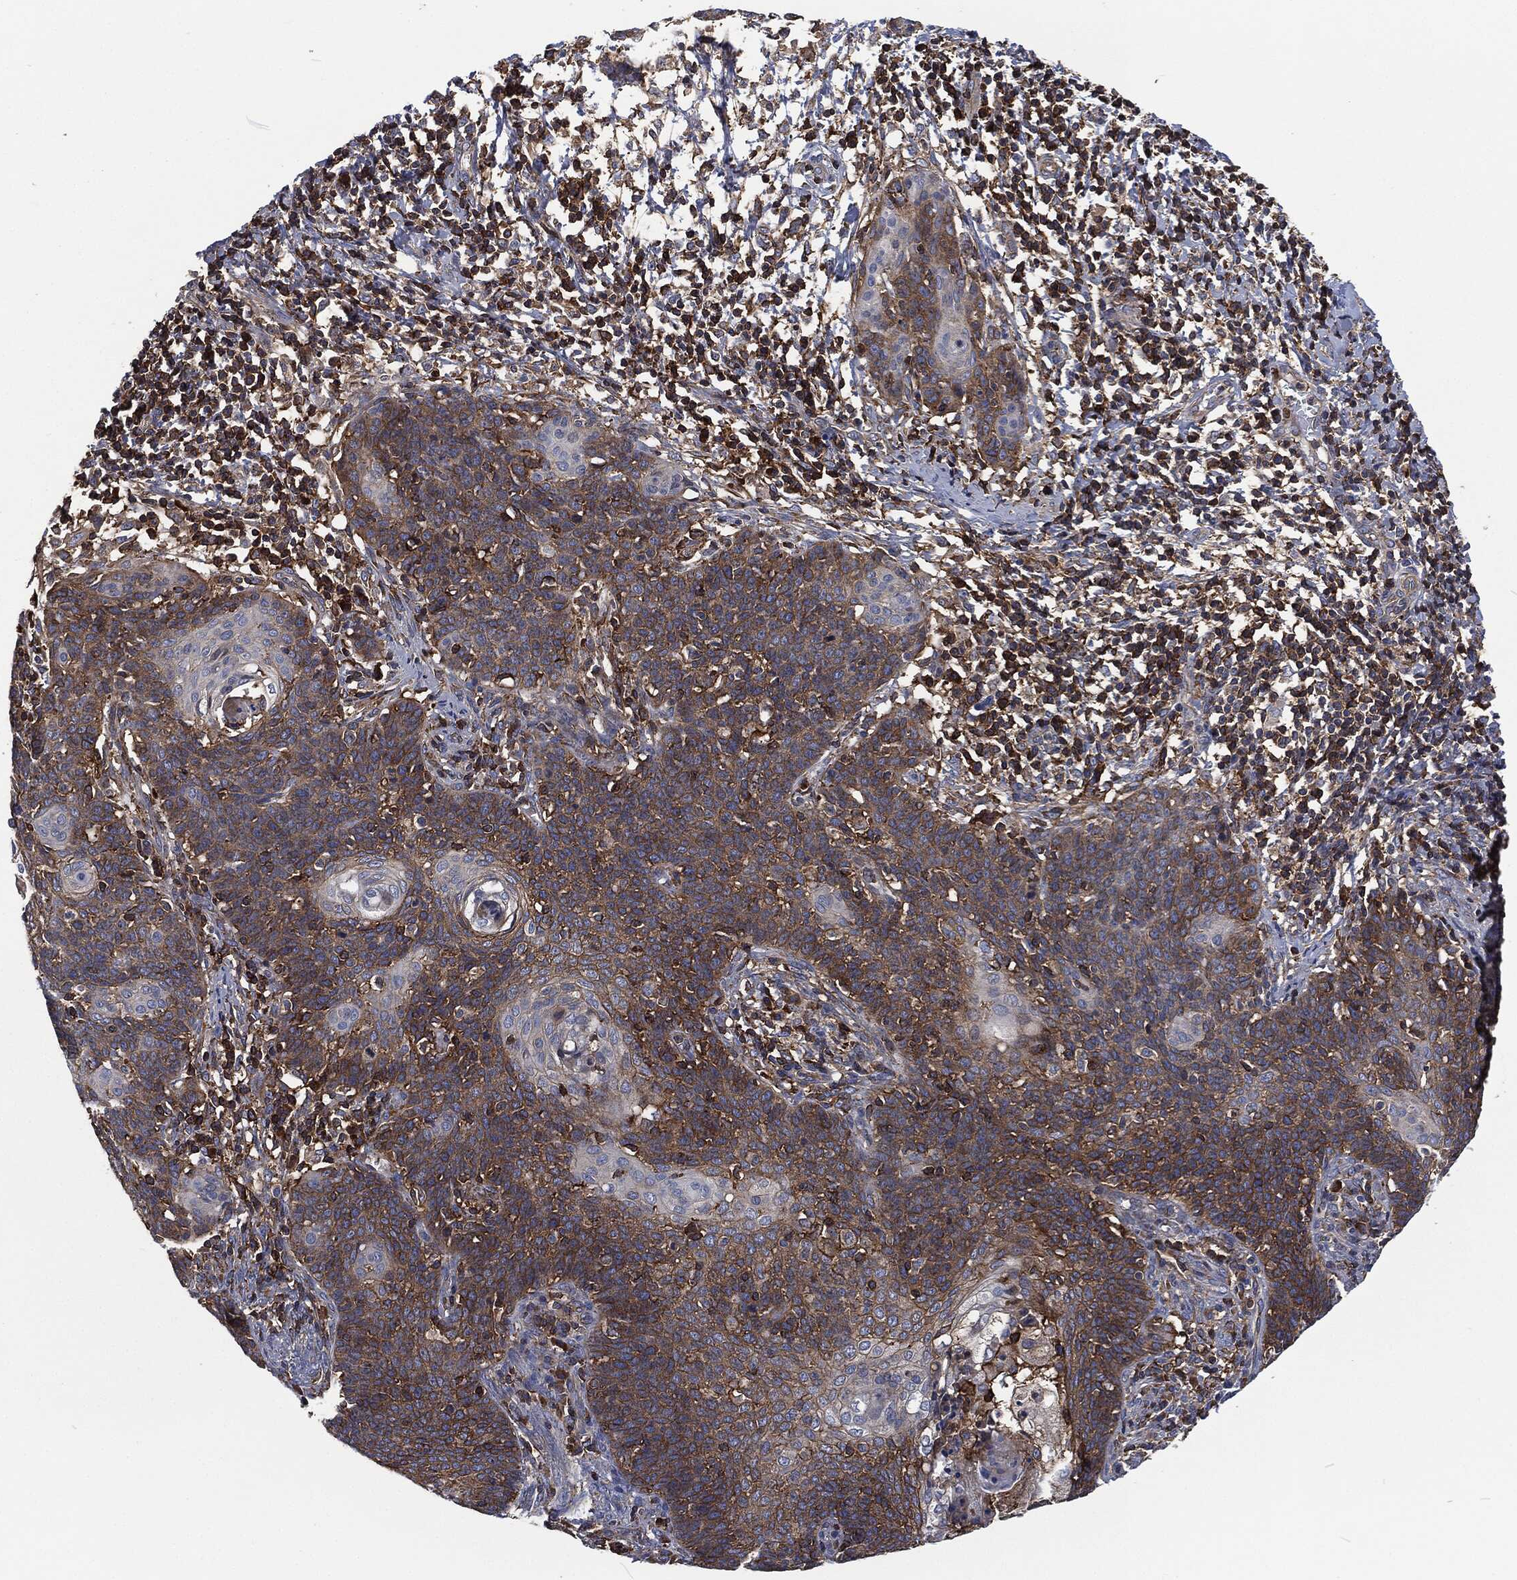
{"staining": {"intensity": "moderate", "quantity": "<25%", "location": "cytoplasmic/membranous"}, "tissue": "cervical cancer", "cell_type": "Tumor cells", "image_type": "cancer", "snomed": [{"axis": "morphology", "description": "Squamous cell carcinoma, NOS"}, {"axis": "topography", "description": "Cervix"}], "caption": "Cervical cancer (squamous cell carcinoma) was stained to show a protein in brown. There is low levels of moderate cytoplasmic/membranous positivity in about <25% of tumor cells. The protein of interest is stained brown, and the nuclei are stained in blue (DAB IHC with brightfield microscopy, high magnification).", "gene": "LGALS9", "patient": {"sex": "female", "age": 39}}